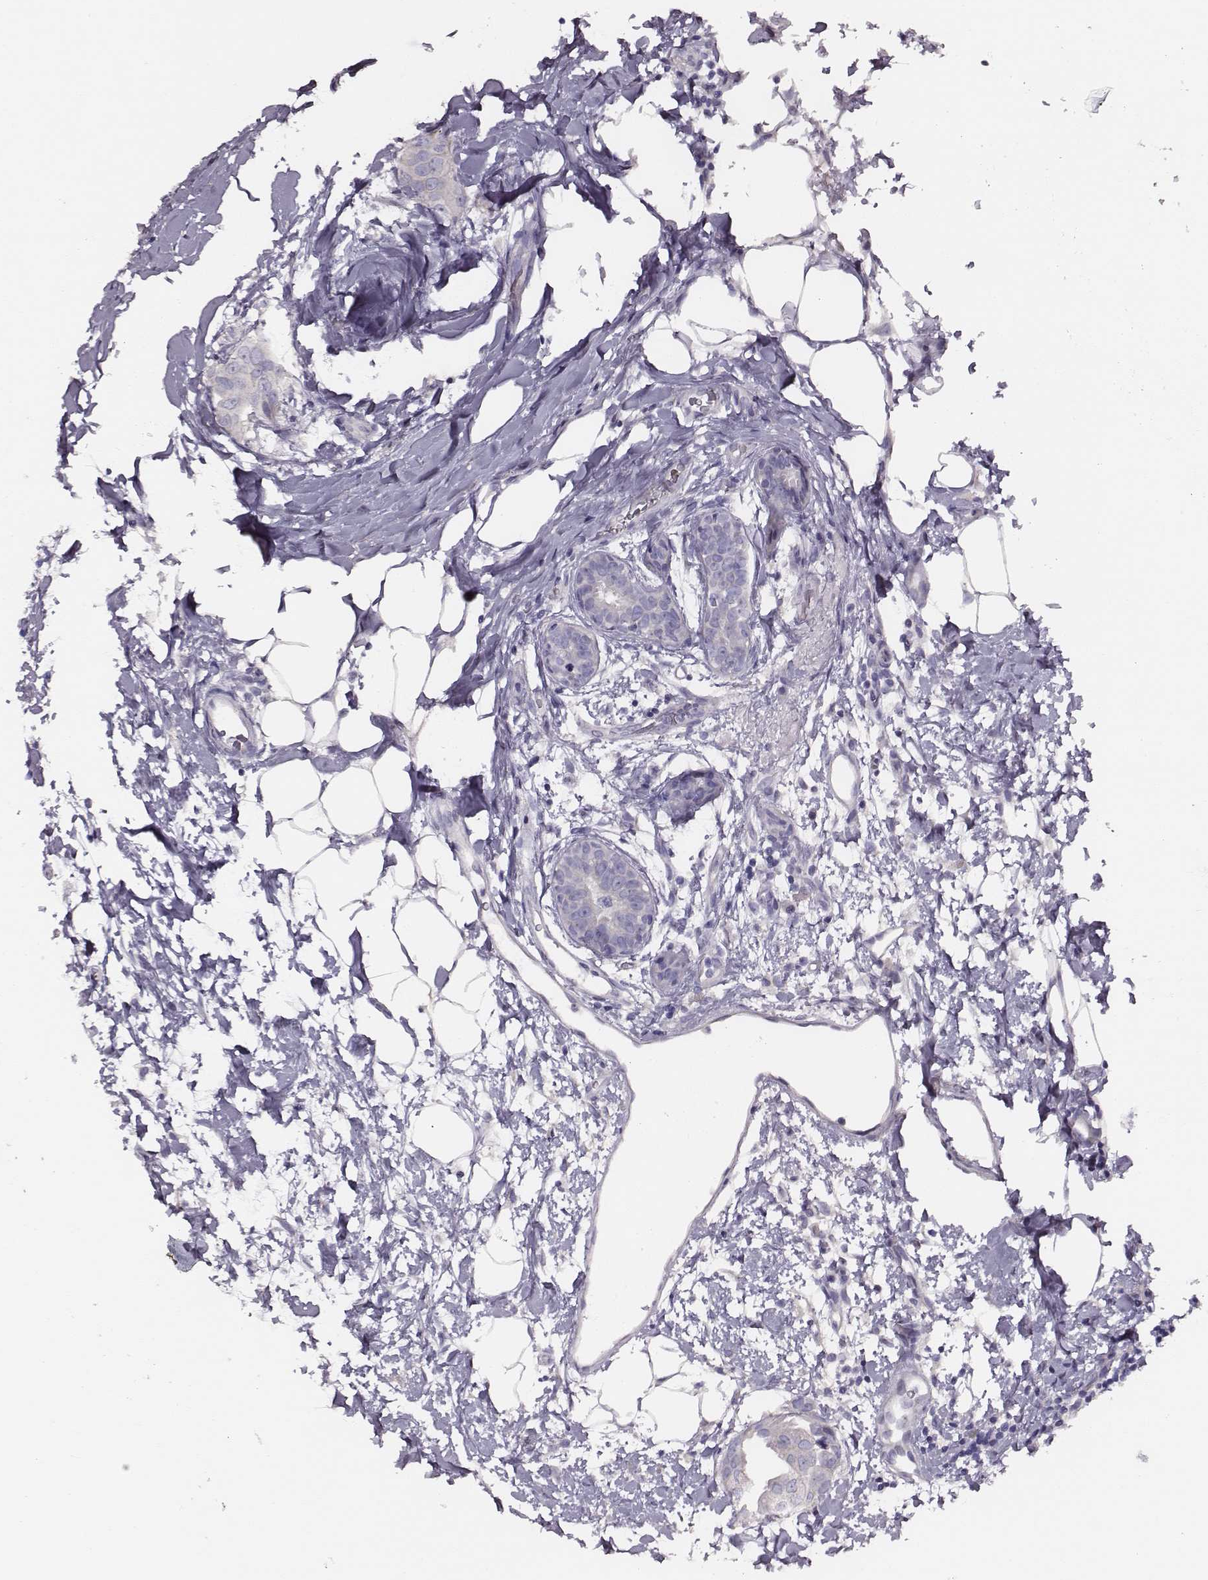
{"staining": {"intensity": "negative", "quantity": "none", "location": "none"}, "tissue": "breast cancer", "cell_type": "Tumor cells", "image_type": "cancer", "snomed": [{"axis": "morphology", "description": "Normal tissue, NOS"}, {"axis": "morphology", "description": "Duct carcinoma"}, {"axis": "topography", "description": "Breast"}], "caption": "IHC image of neoplastic tissue: breast cancer (intraductal carcinoma) stained with DAB exhibits no significant protein positivity in tumor cells.", "gene": "AADAT", "patient": {"sex": "female", "age": 40}}